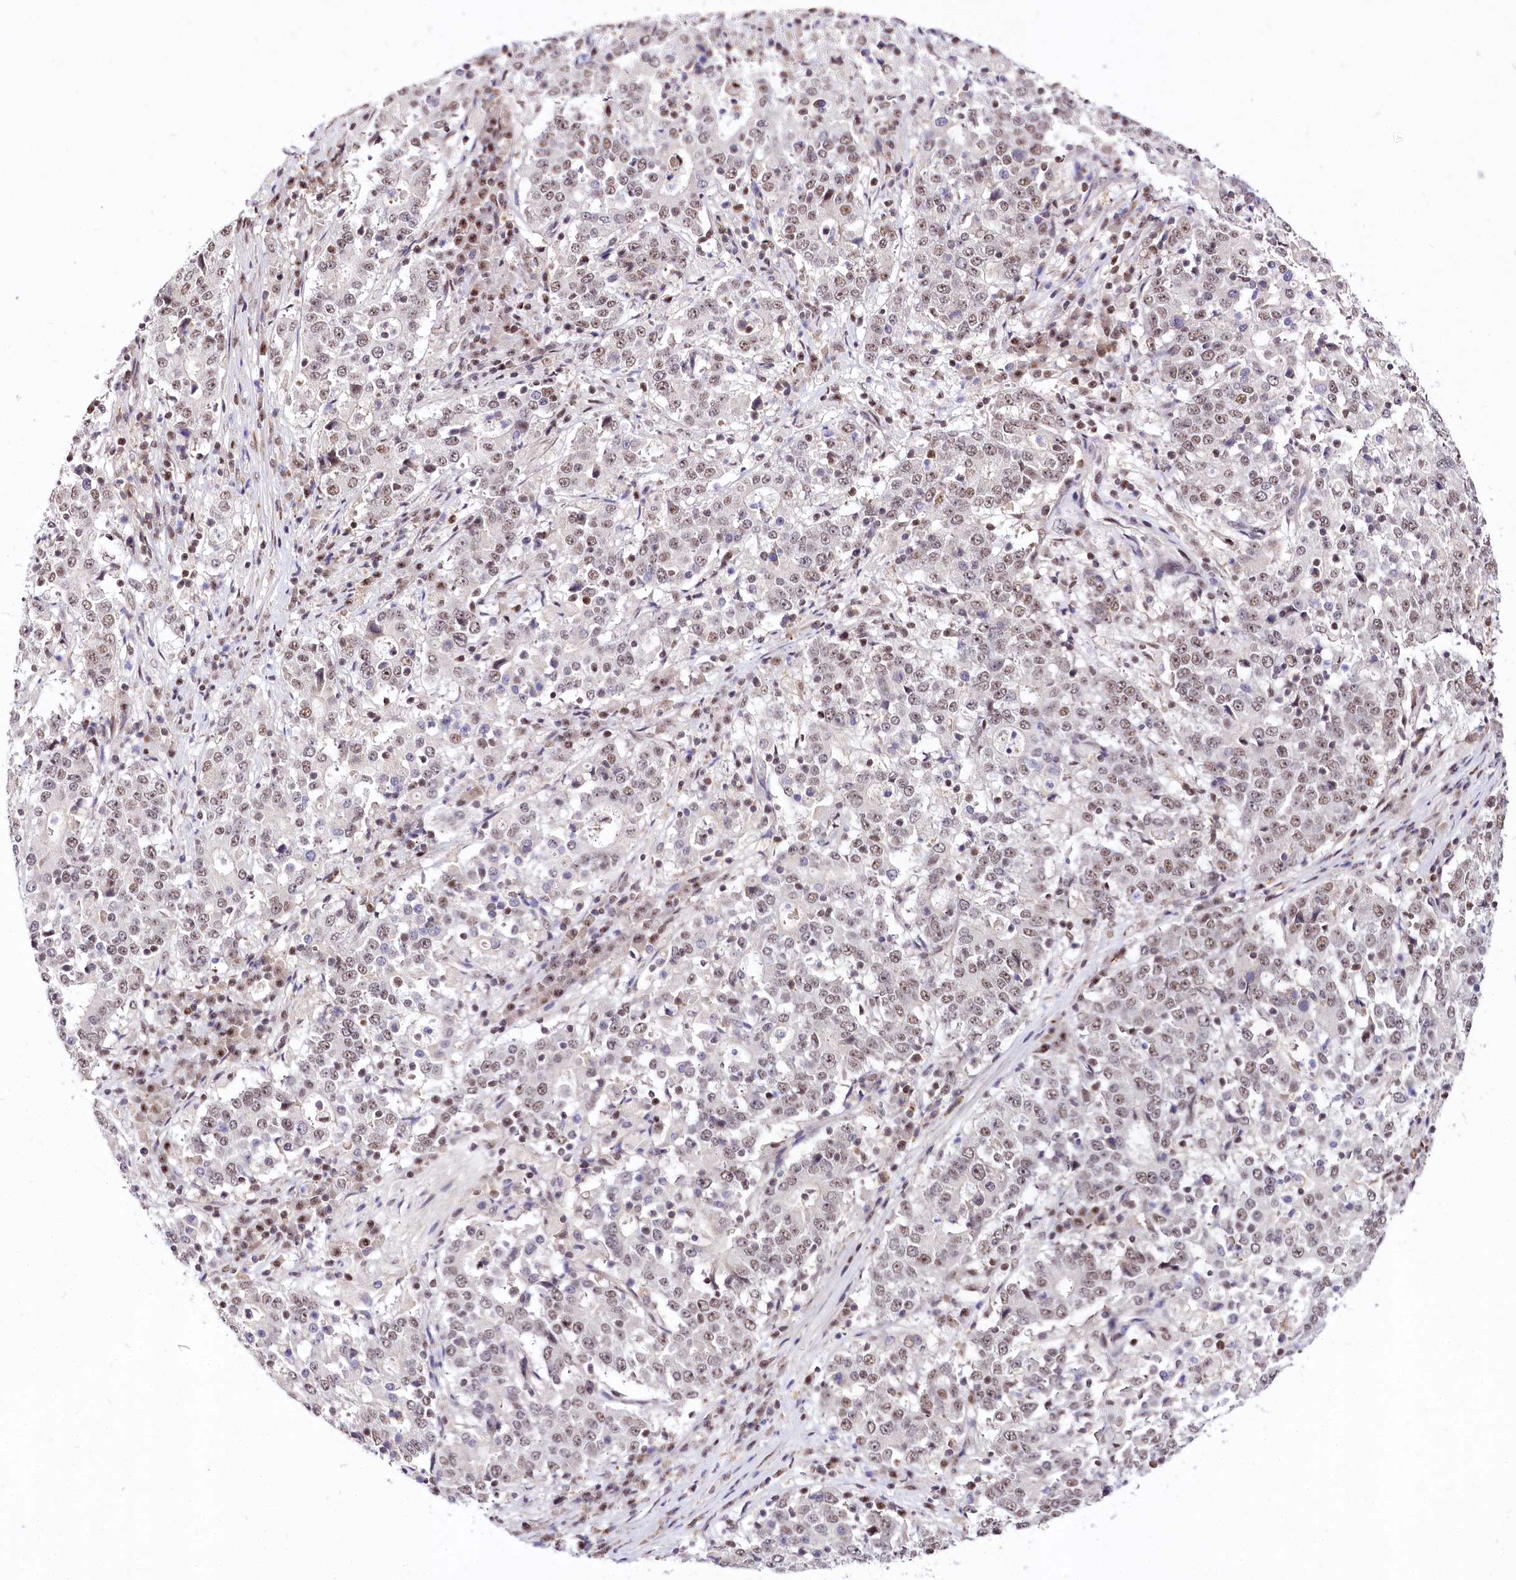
{"staining": {"intensity": "weak", "quantity": ">75%", "location": "nuclear"}, "tissue": "stomach cancer", "cell_type": "Tumor cells", "image_type": "cancer", "snomed": [{"axis": "morphology", "description": "Adenocarcinoma, NOS"}, {"axis": "topography", "description": "Stomach"}], "caption": "The photomicrograph displays staining of stomach adenocarcinoma, revealing weak nuclear protein expression (brown color) within tumor cells. Ihc stains the protein of interest in brown and the nuclei are stained blue.", "gene": "POLA2", "patient": {"sex": "male", "age": 59}}